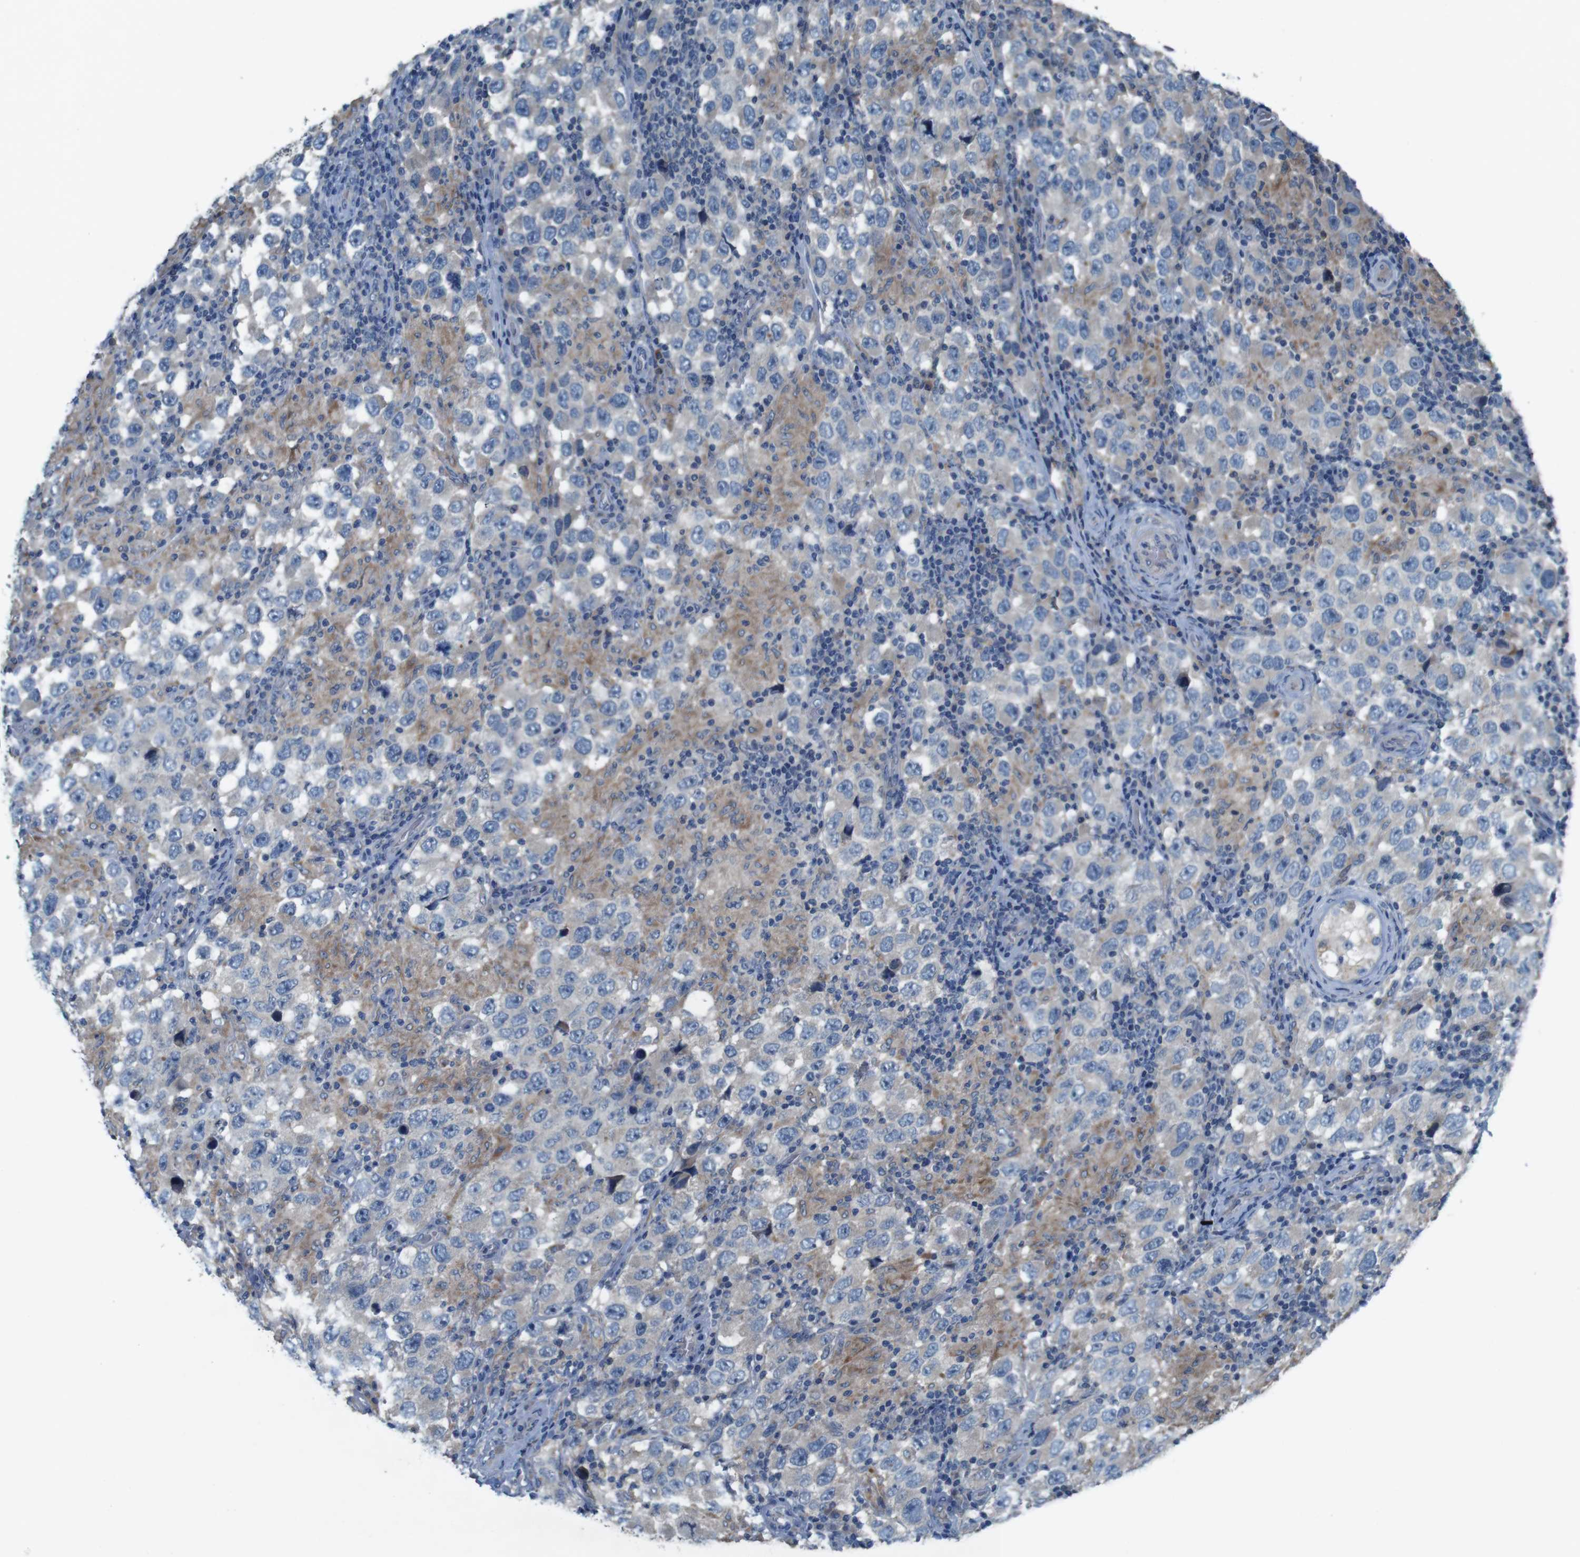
{"staining": {"intensity": "weak", "quantity": "<25%", "location": "cytoplasmic/membranous"}, "tissue": "testis cancer", "cell_type": "Tumor cells", "image_type": "cancer", "snomed": [{"axis": "morphology", "description": "Carcinoma, Embryonal, NOS"}, {"axis": "topography", "description": "Testis"}], "caption": "Tumor cells show no significant staining in embryonal carcinoma (testis).", "gene": "MOGAT3", "patient": {"sex": "male", "age": 21}}